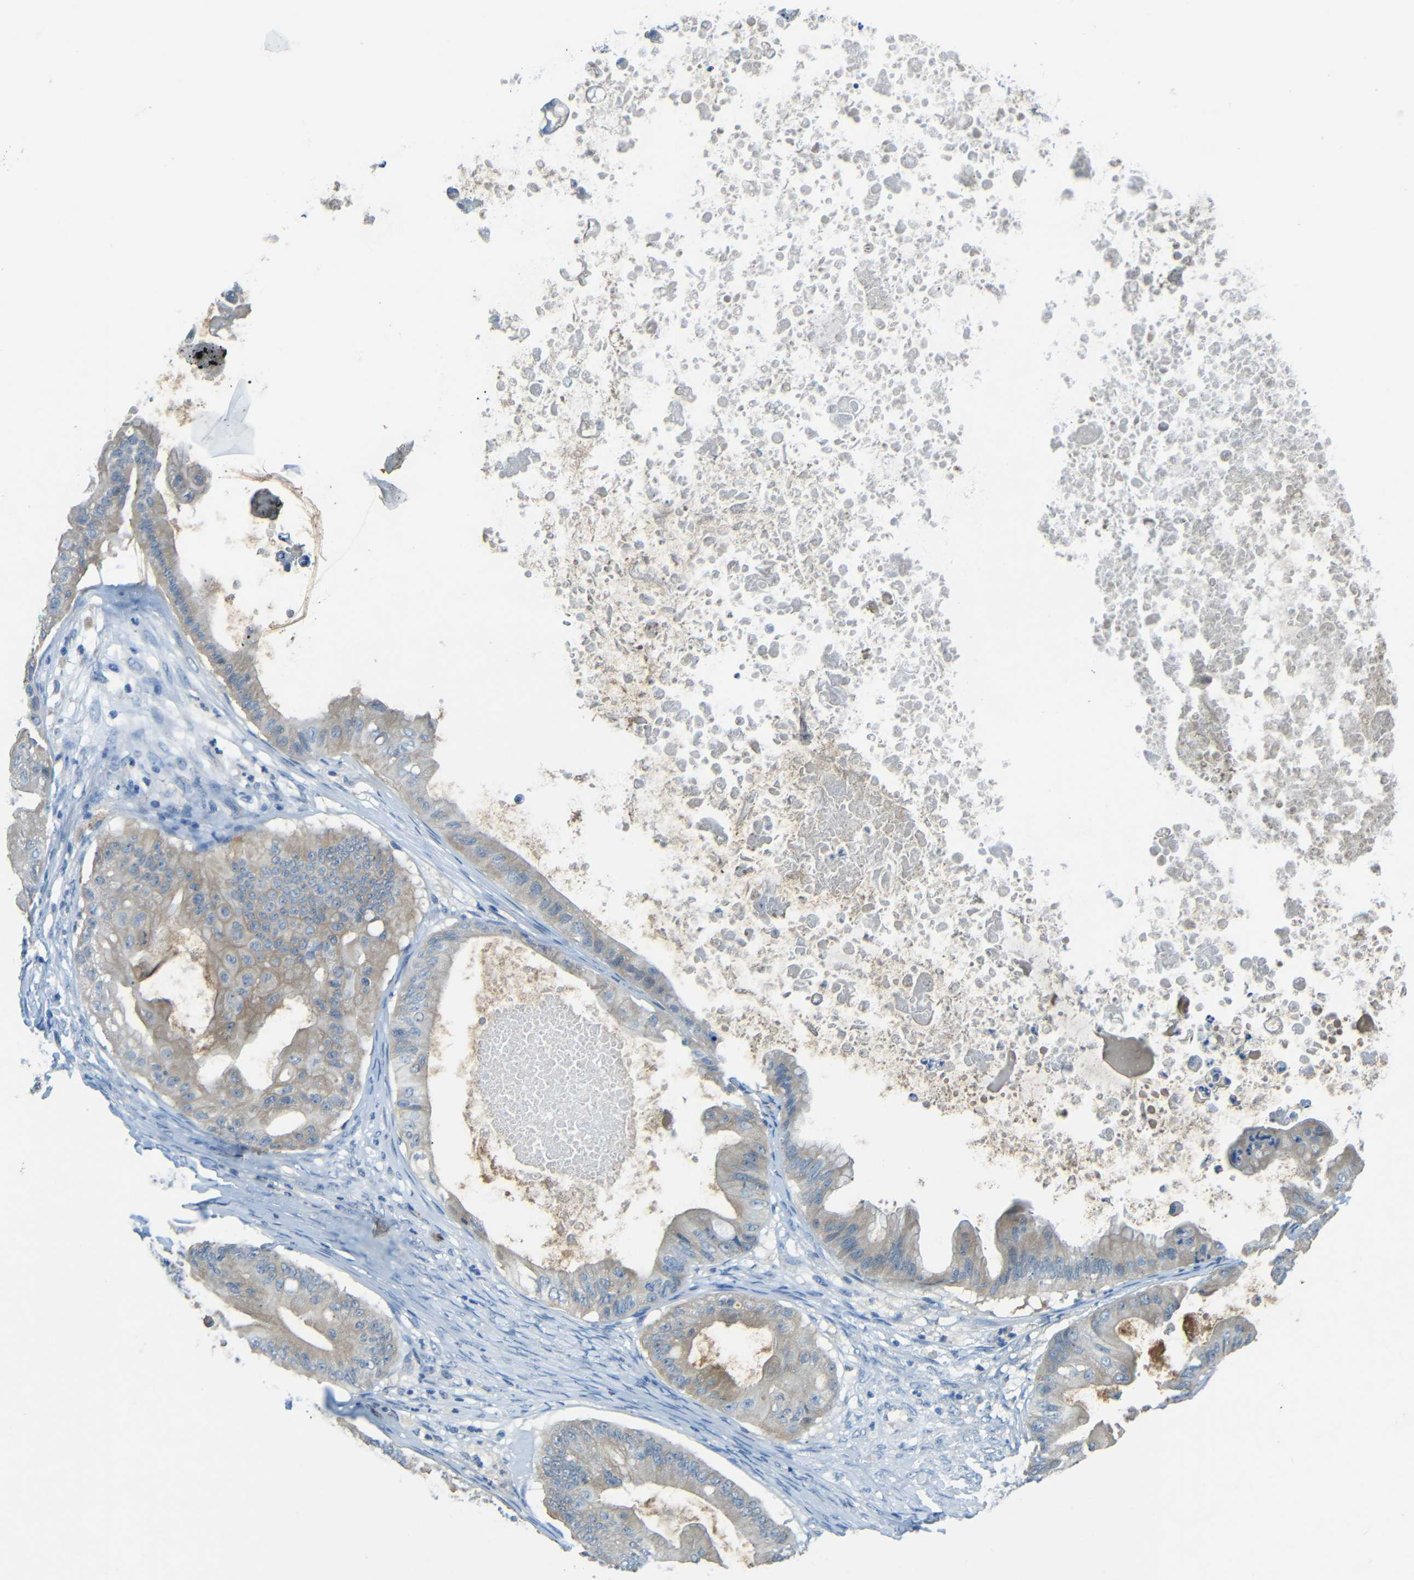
{"staining": {"intensity": "weak", "quantity": "<25%", "location": "cytoplasmic/membranous"}, "tissue": "ovarian cancer", "cell_type": "Tumor cells", "image_type": "cancer", "snomed": [{"axis": "morphology", "description": "Cystadenocarcinoma, mucinous, NOS"}, {"axis": "topography", "description": "Ovary"}], "caption": "This image is of ovarian cancer (mucinous cystadenocarcinoma) stained with immunohistochemistry (IHC) to label a protein in brown with the nuclei are counter-stained blue. There is no expression in tumor cells.", "gene": "CYP26B1", "patient": {"sex": "female", "age": 37}}